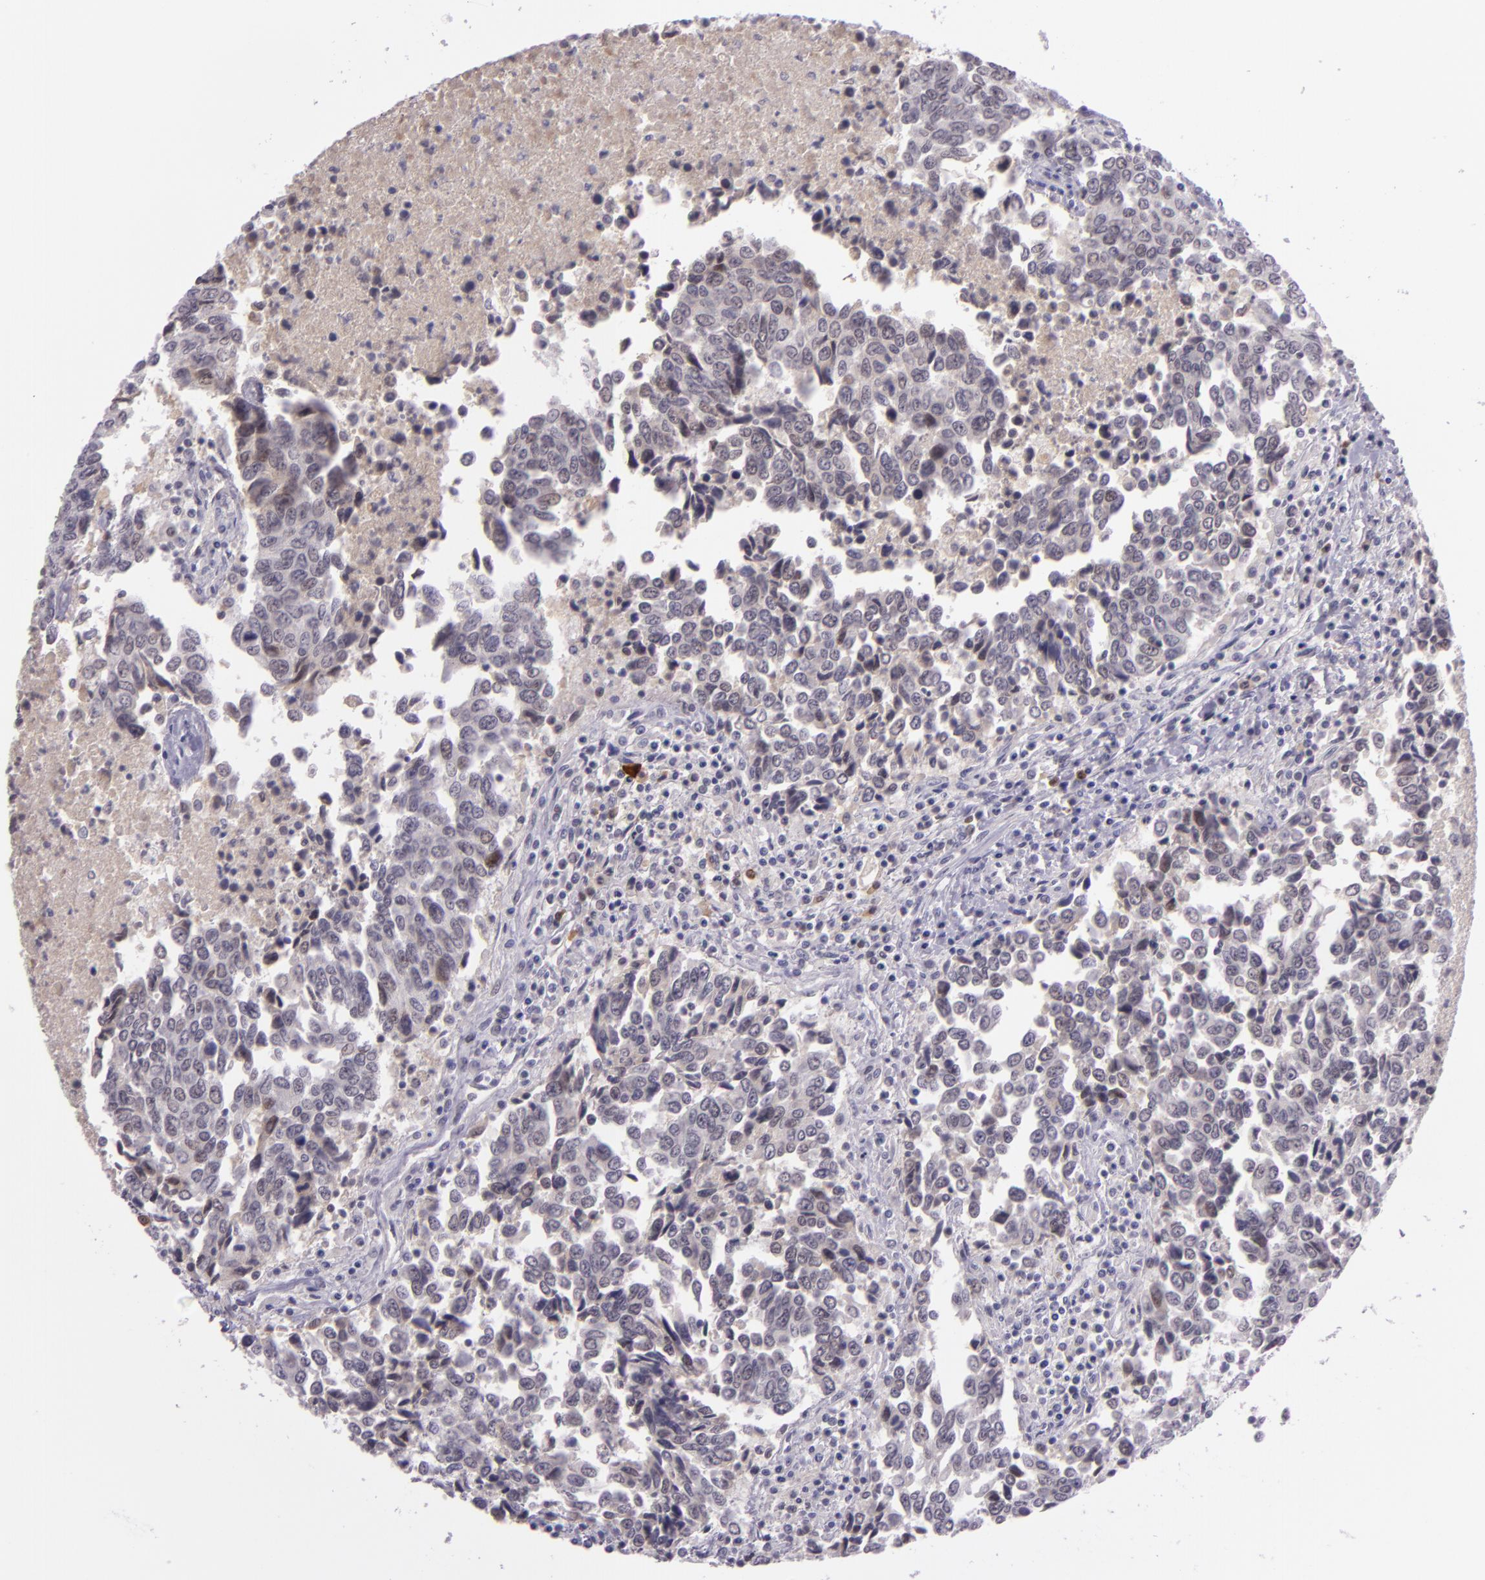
{"staining": {"intensity": "negative", "quantity": "none", "location": "none"}, "tissue": "urothelial cancer", "cell_type": "Tumor cells", "image_type": "cancer", "snomed": [{"axis": "morphology", "description": "Urothelial carcinoma, High grade"}, {"axis": "topography", "description": "Urinary bladder"}], "caption": "This is an IHC image of urothelial carcinoma (high-grade). There is no expression in tumor cells.", "gene": "CHEK2", "patient": {"sex": "male", "age": 86}}